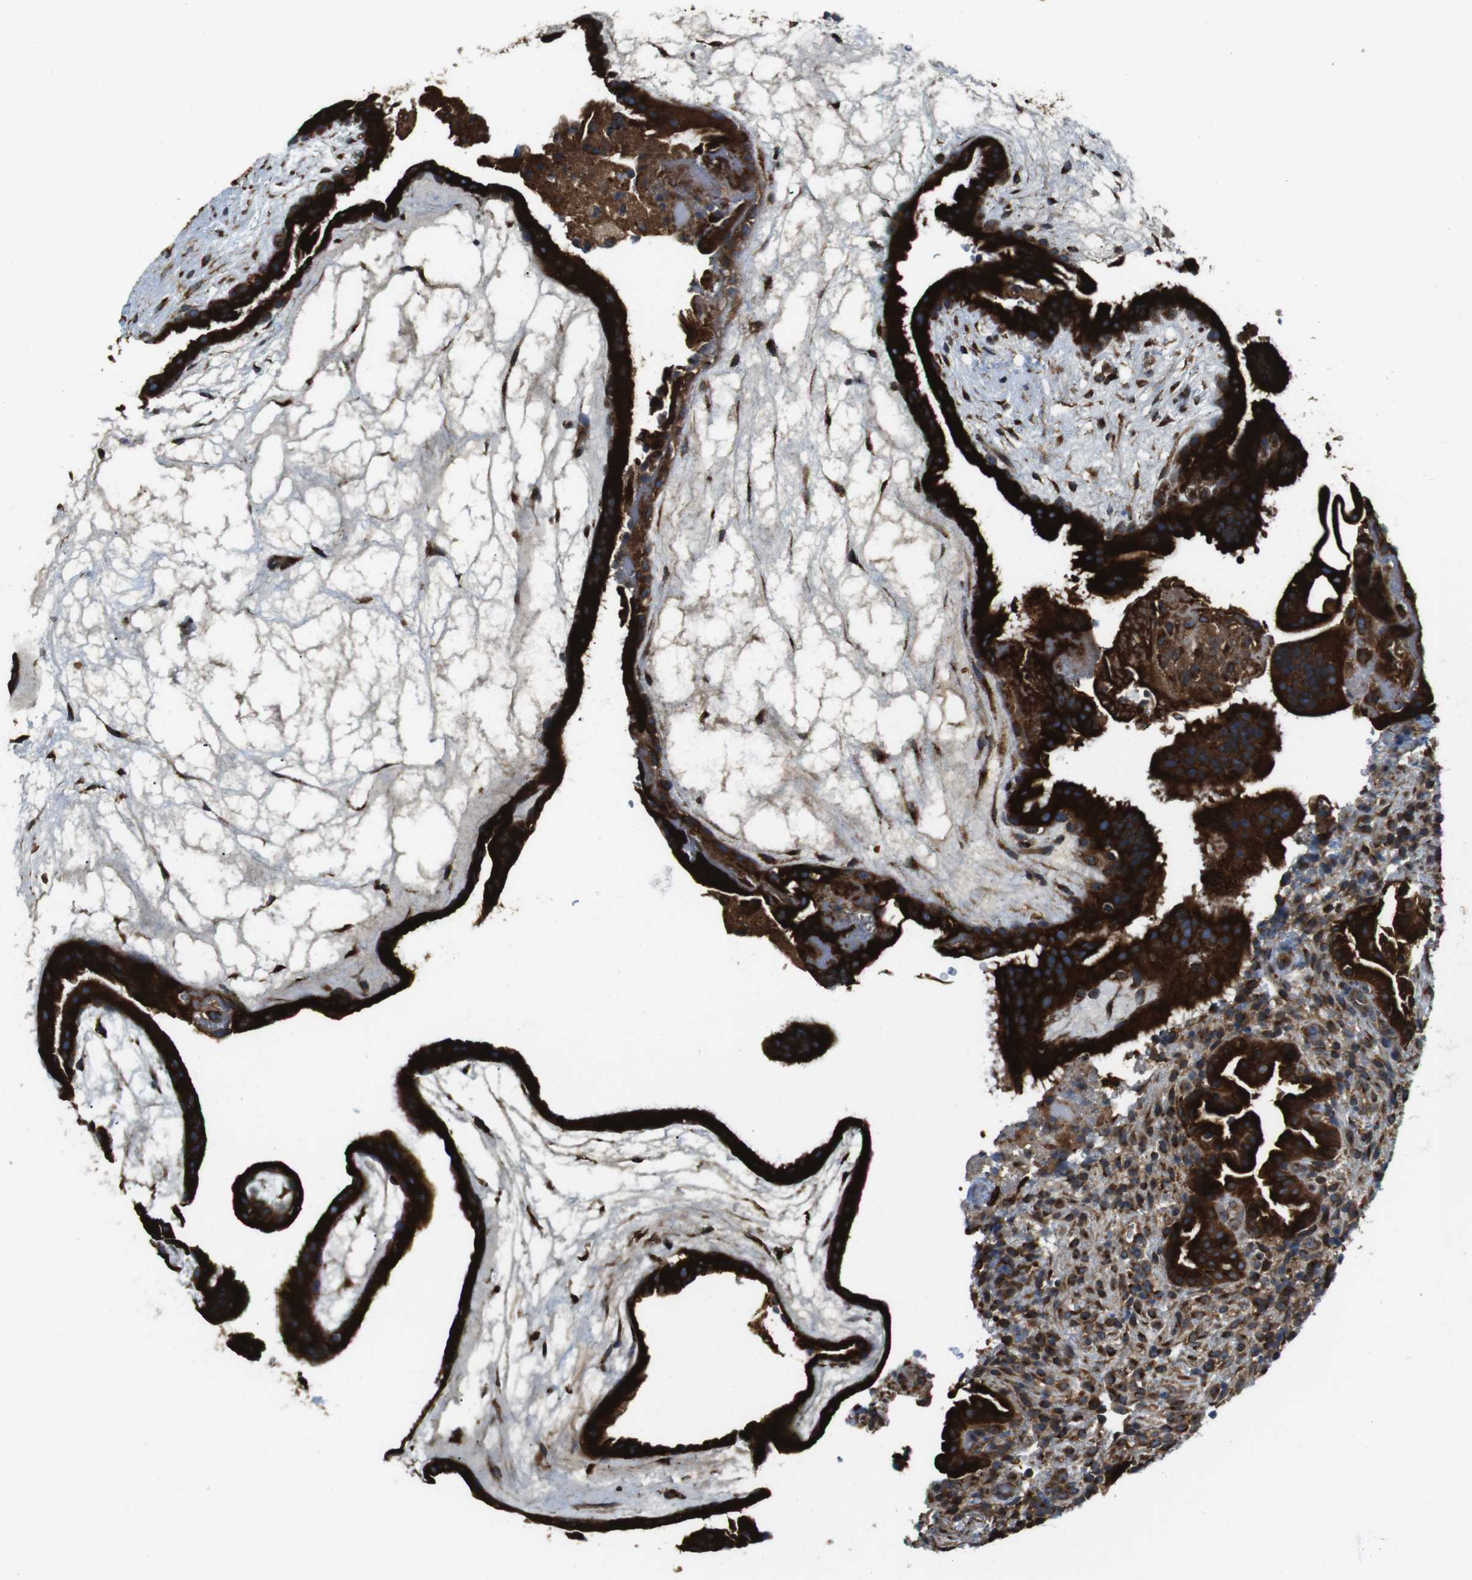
{"staining": {"intensity": "strong", "quantity": ">75%", "location": "cytoplasmic/membranous"}, "tissue": "placenta", "cell_type": "Decidual cells", "image_type": "normal", "snomed": [{"axis": "morphology", "description": "Normal tissue, NOS"}, {"axis": "topography", "description": "Placenta"}], "caption": "An IHC micrograph of unremarkable tissue is shown. Protein staining in brown shows strong cytoplasmic/membranous positivity in placenta within decidual cells.", "gene": "TMEM143", "patient": {"sex": "female", "age": 19}}